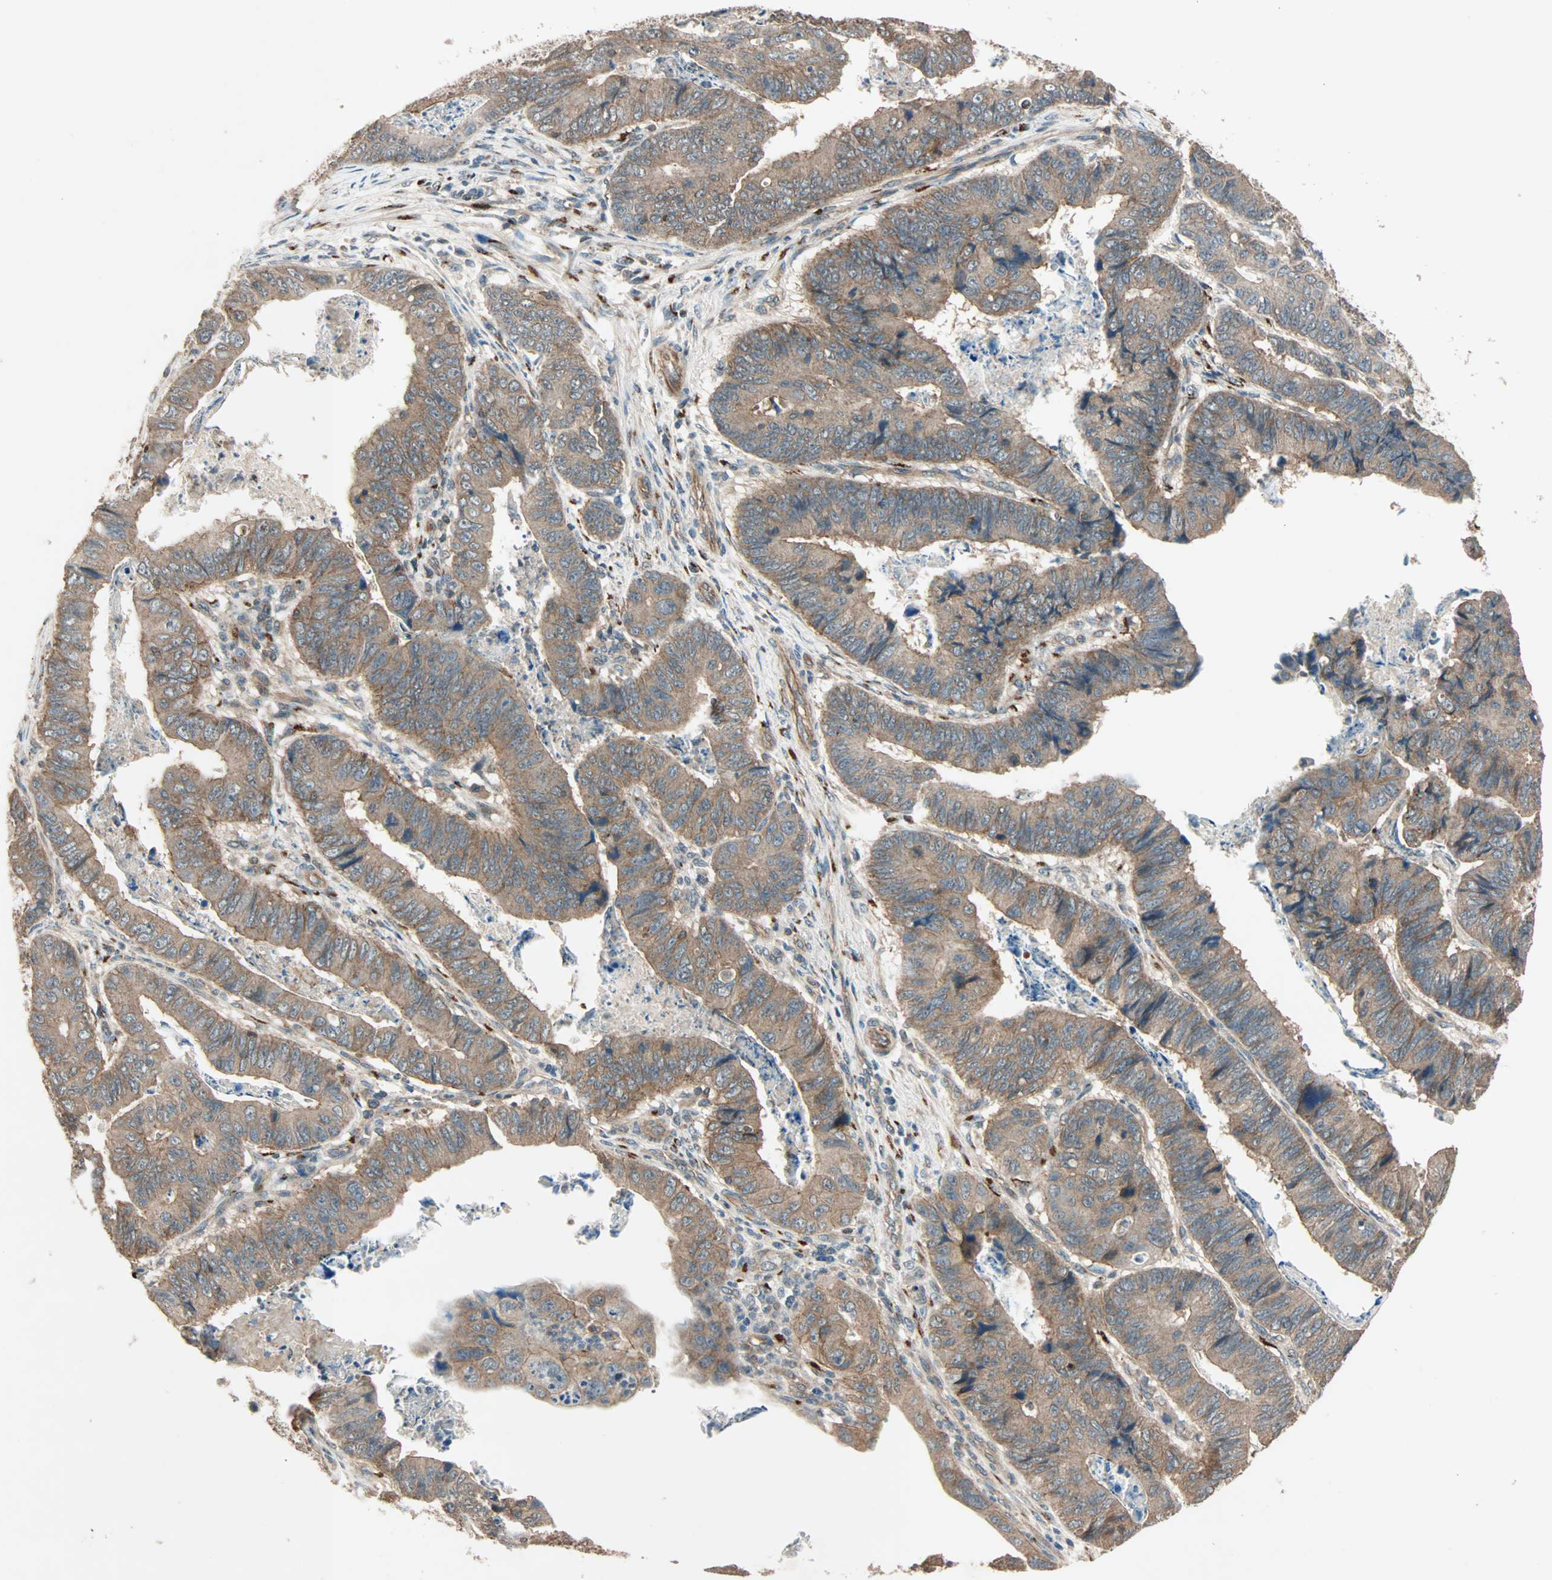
{"staining": {"intensity": "moderate", "quantity": ">75%", "location": "cytoplasmic/membranous"}, "tissue": "stomach cancer", "cell_type": "Tumor cells", "image_type": "cancer", "snomed": [{"axis": "morphology", "description": "Adenocarcinoma, NOS"}, {"axis": "topography", "description": "Stomach, lower"}], "caption": "Immunohistochemical staining of human stomach cancer (adenocarcinoma) displays medium levels of moderate cytoplasmic/membranous protein expression in approximately >75% of tumor cells.", "gene": "MAP3K21", "patient": {"sex": "male", "age": 77}}